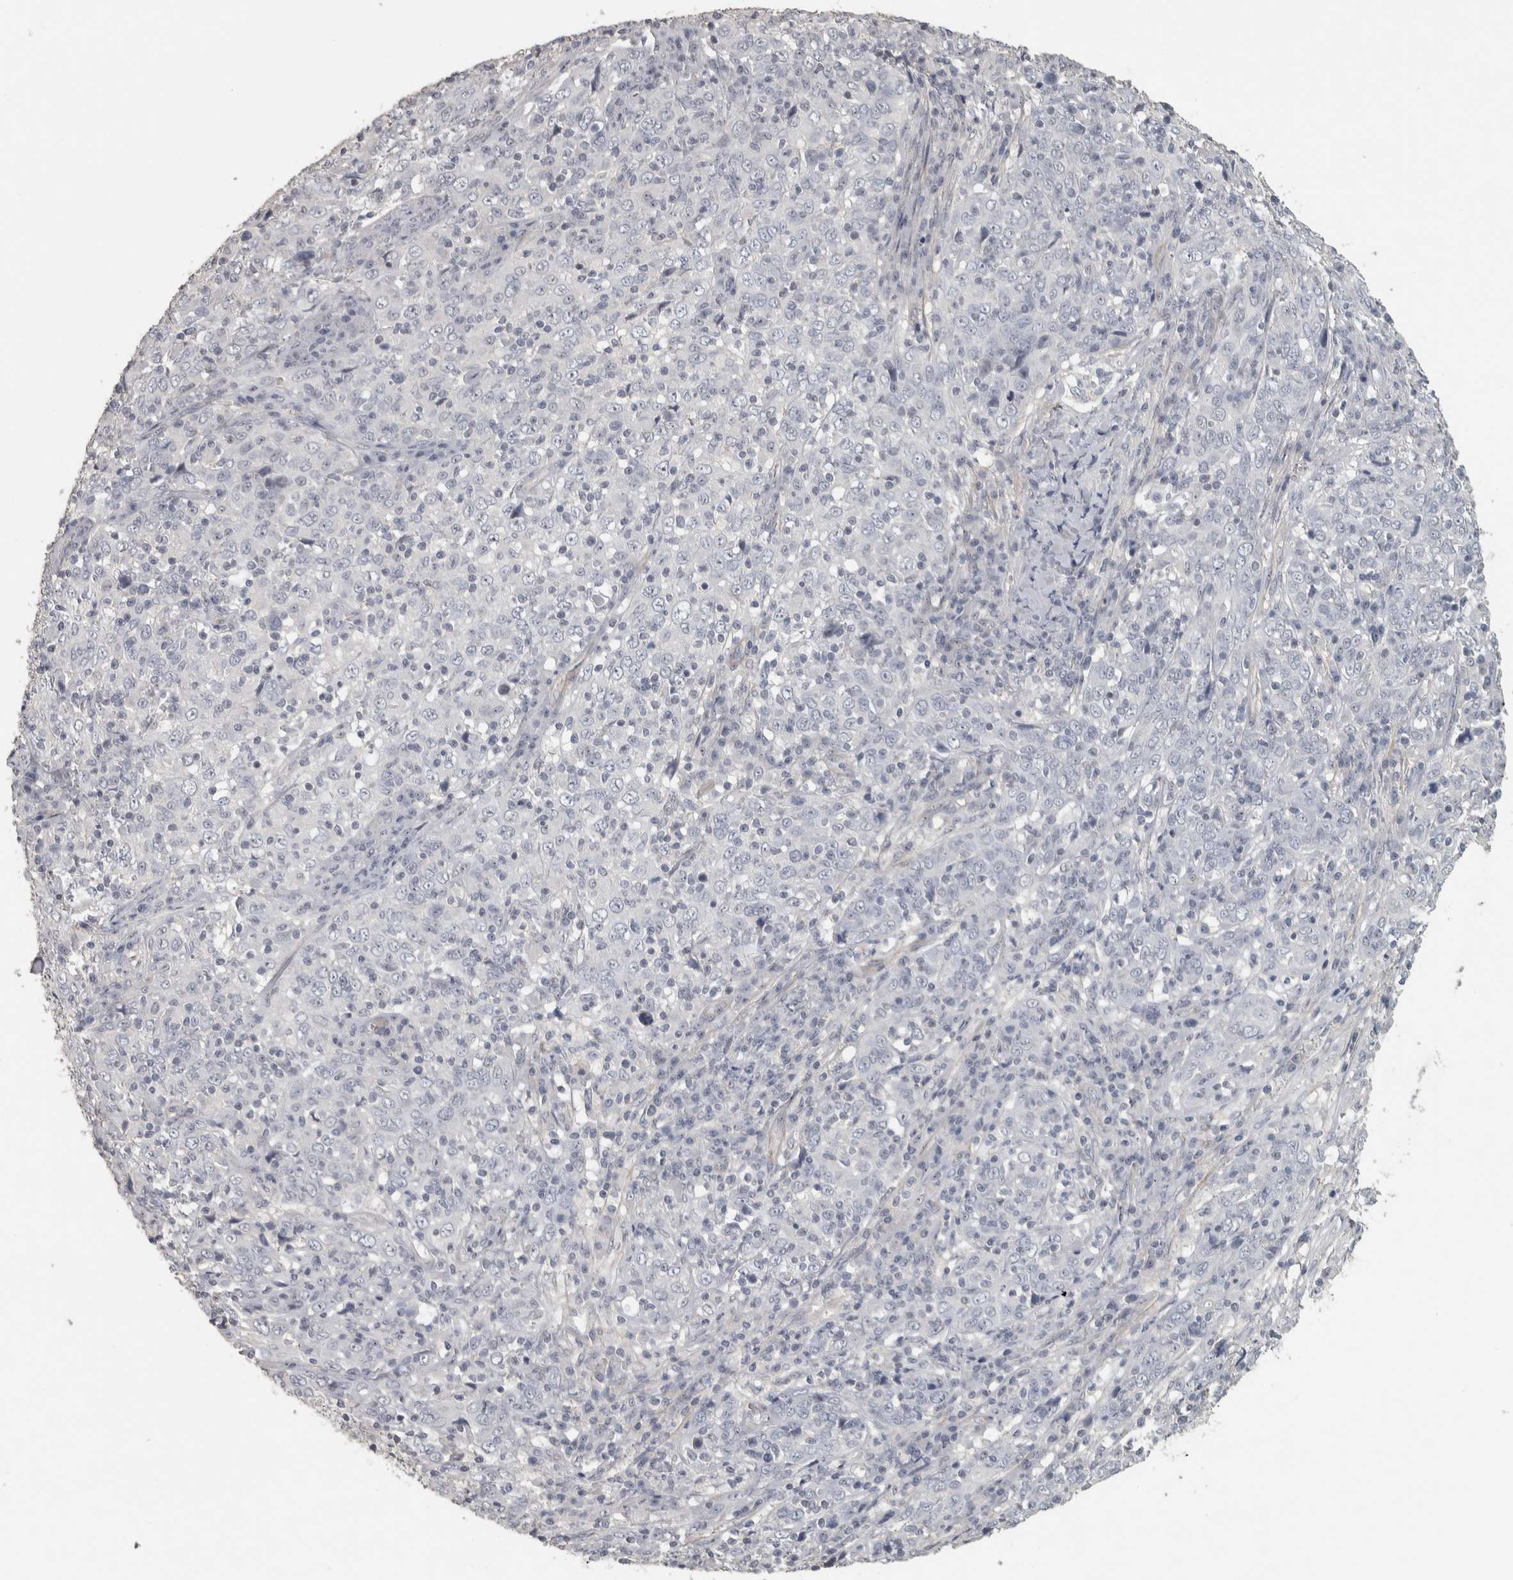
{"staining": {"intensity": "negative", "quantity": "none", "location": "none"}, "tissue": "cervical cancer", "cell_type": "Tumor cells", "image_type": "cancer", "snomed": [{"axis": "morphology", "description": "Squamous cell carcinoma, NOS"}, {"axis": "topography", "description": "Cervix"}], "caption": "Photomicrograph shows no protein staining in tumor cells of cervical cancer (squamous cell carcinoma) tissue.", "gene": "DCAF10", "patient": {"sex": "female", "age": 46}}